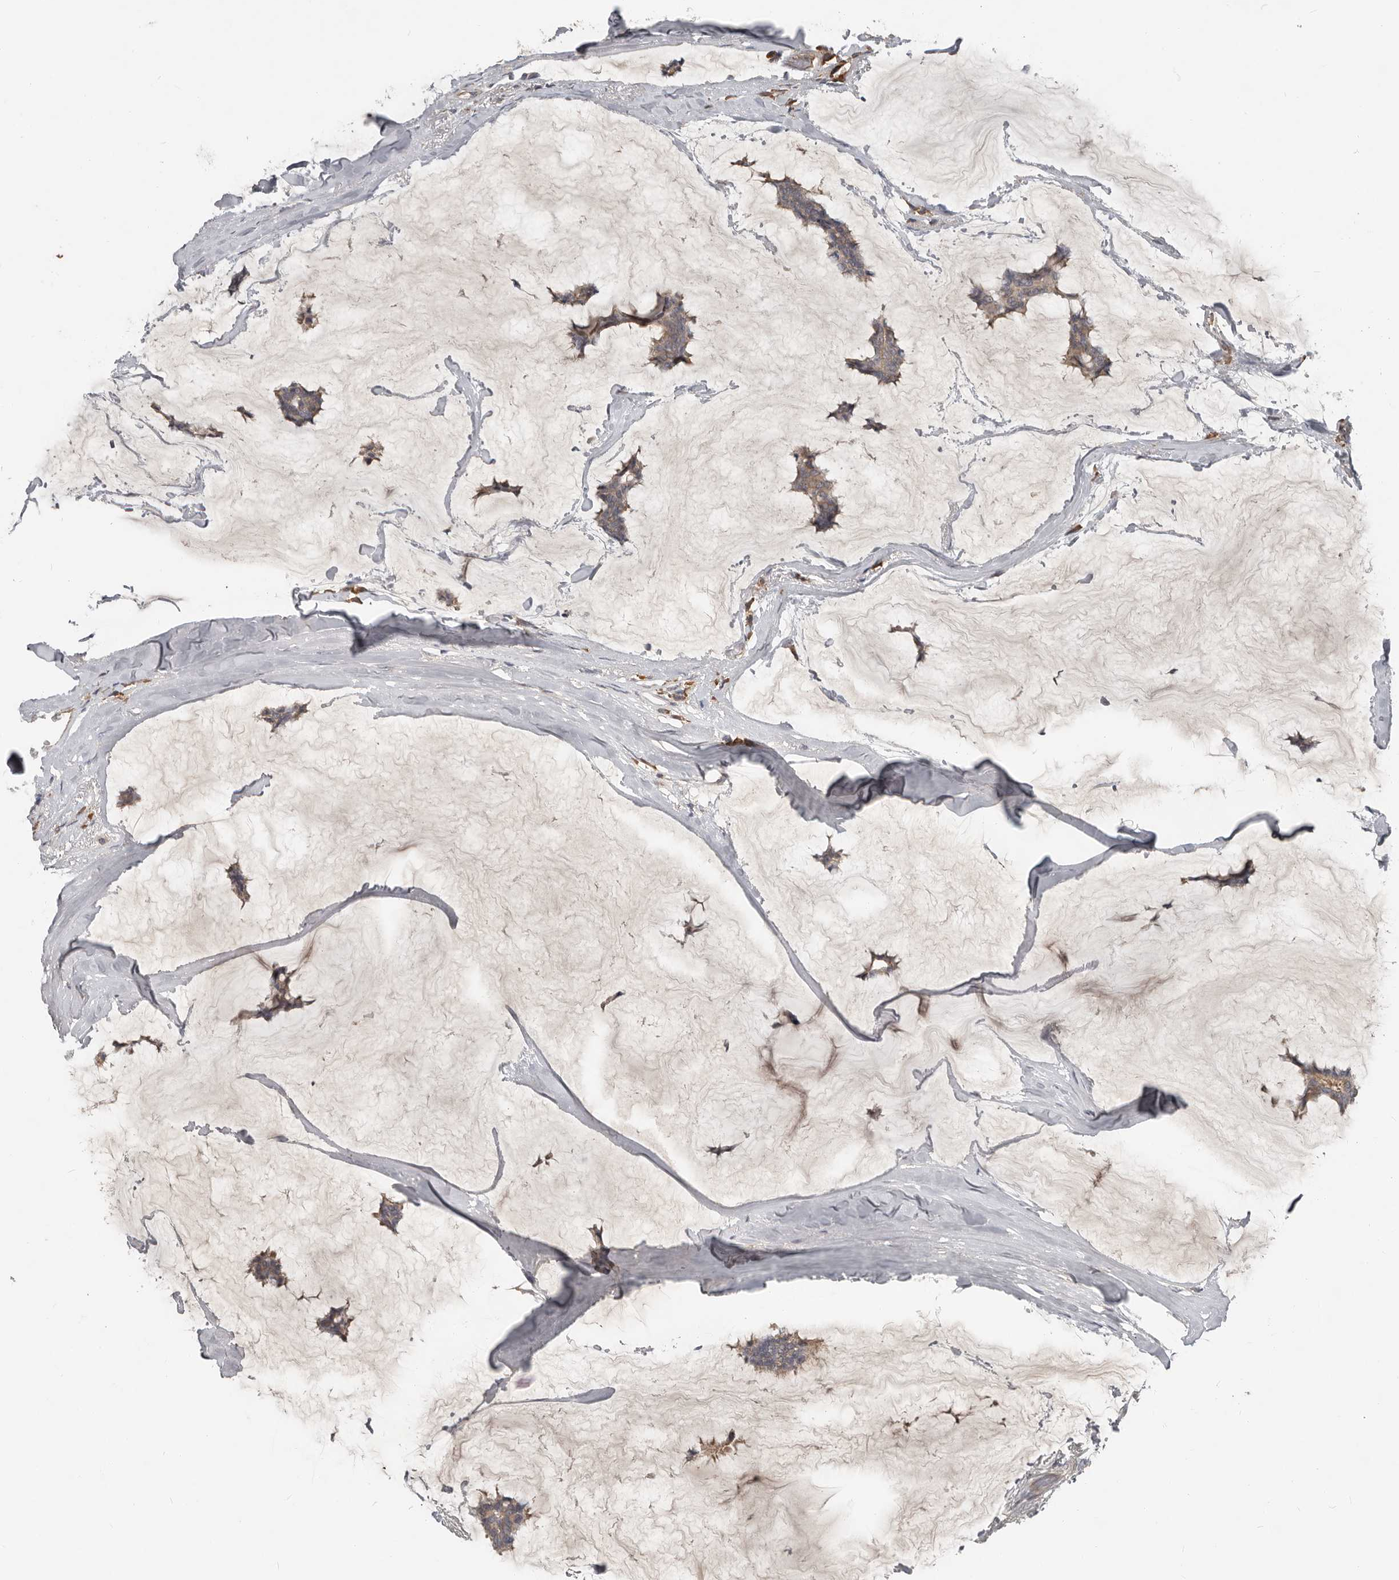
{"staining": {"intensity": "moderate", "quantity": ">75%", "location": "cytoplasmic/membranous"}, "tissue": "breast cancer", "cell_type": "Tumor cells", "image_type": "cancer", "snomed": [{"axis": "morphology", "description": "Duct carcinoma"}, {"axis": "topography", "description": "Breast"}], "caption": "Immunohistochemistry (IHC) photomicrograph of neoplastic tissue: invasive ductal carcinoma (breast) stained using immunohistochemistry exhibits medium levels of moderate protein expression localized specifically in the cytoplasmic/membranous of tumor cells, appearing as a cytoplasmic/membranous brown color.", "gene": "AKNAD1", "patient": {"sex": "female", "age": 93}}